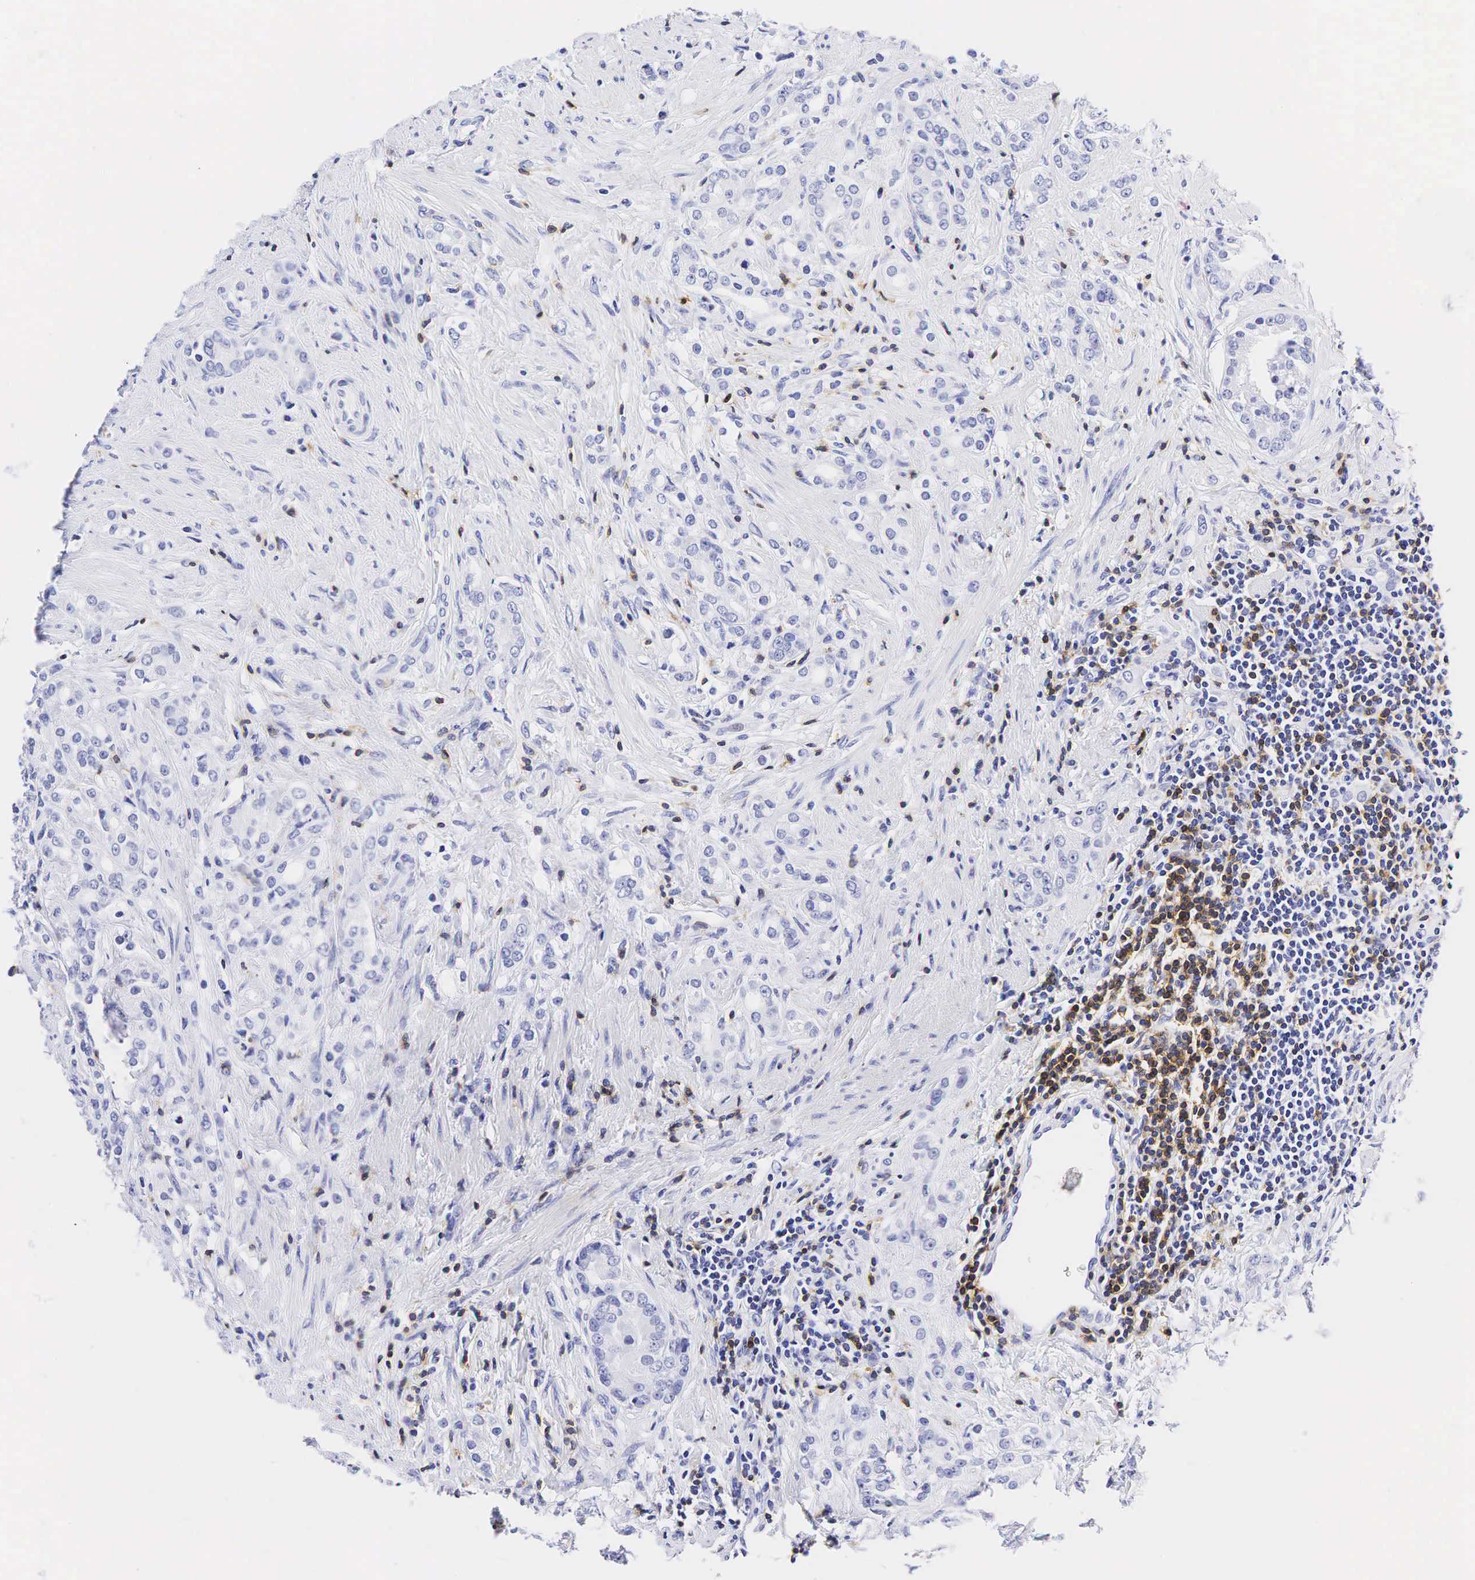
{"staining": {"intensity": "negative", "quantity": "none", "location": "none"}, "tissue": "prostate cancer", "cell_type": "Tumor cells", "image_type": "cancer", "snomed": [{"axis": "morphology", "description": "Adenocarcinoma, Medium grade"}, {"axis": "topography", "description": "Prostate"}], "caption": "DAB (3,3'-diaminobenzidine) immunohistochemical staining of human prostate cancer (medium-grade adenocarcinoma) demonstrates no significant positivity in tumor cells.", "gene": "CD3E", "patient": {"sex": "male", "age": 59}}